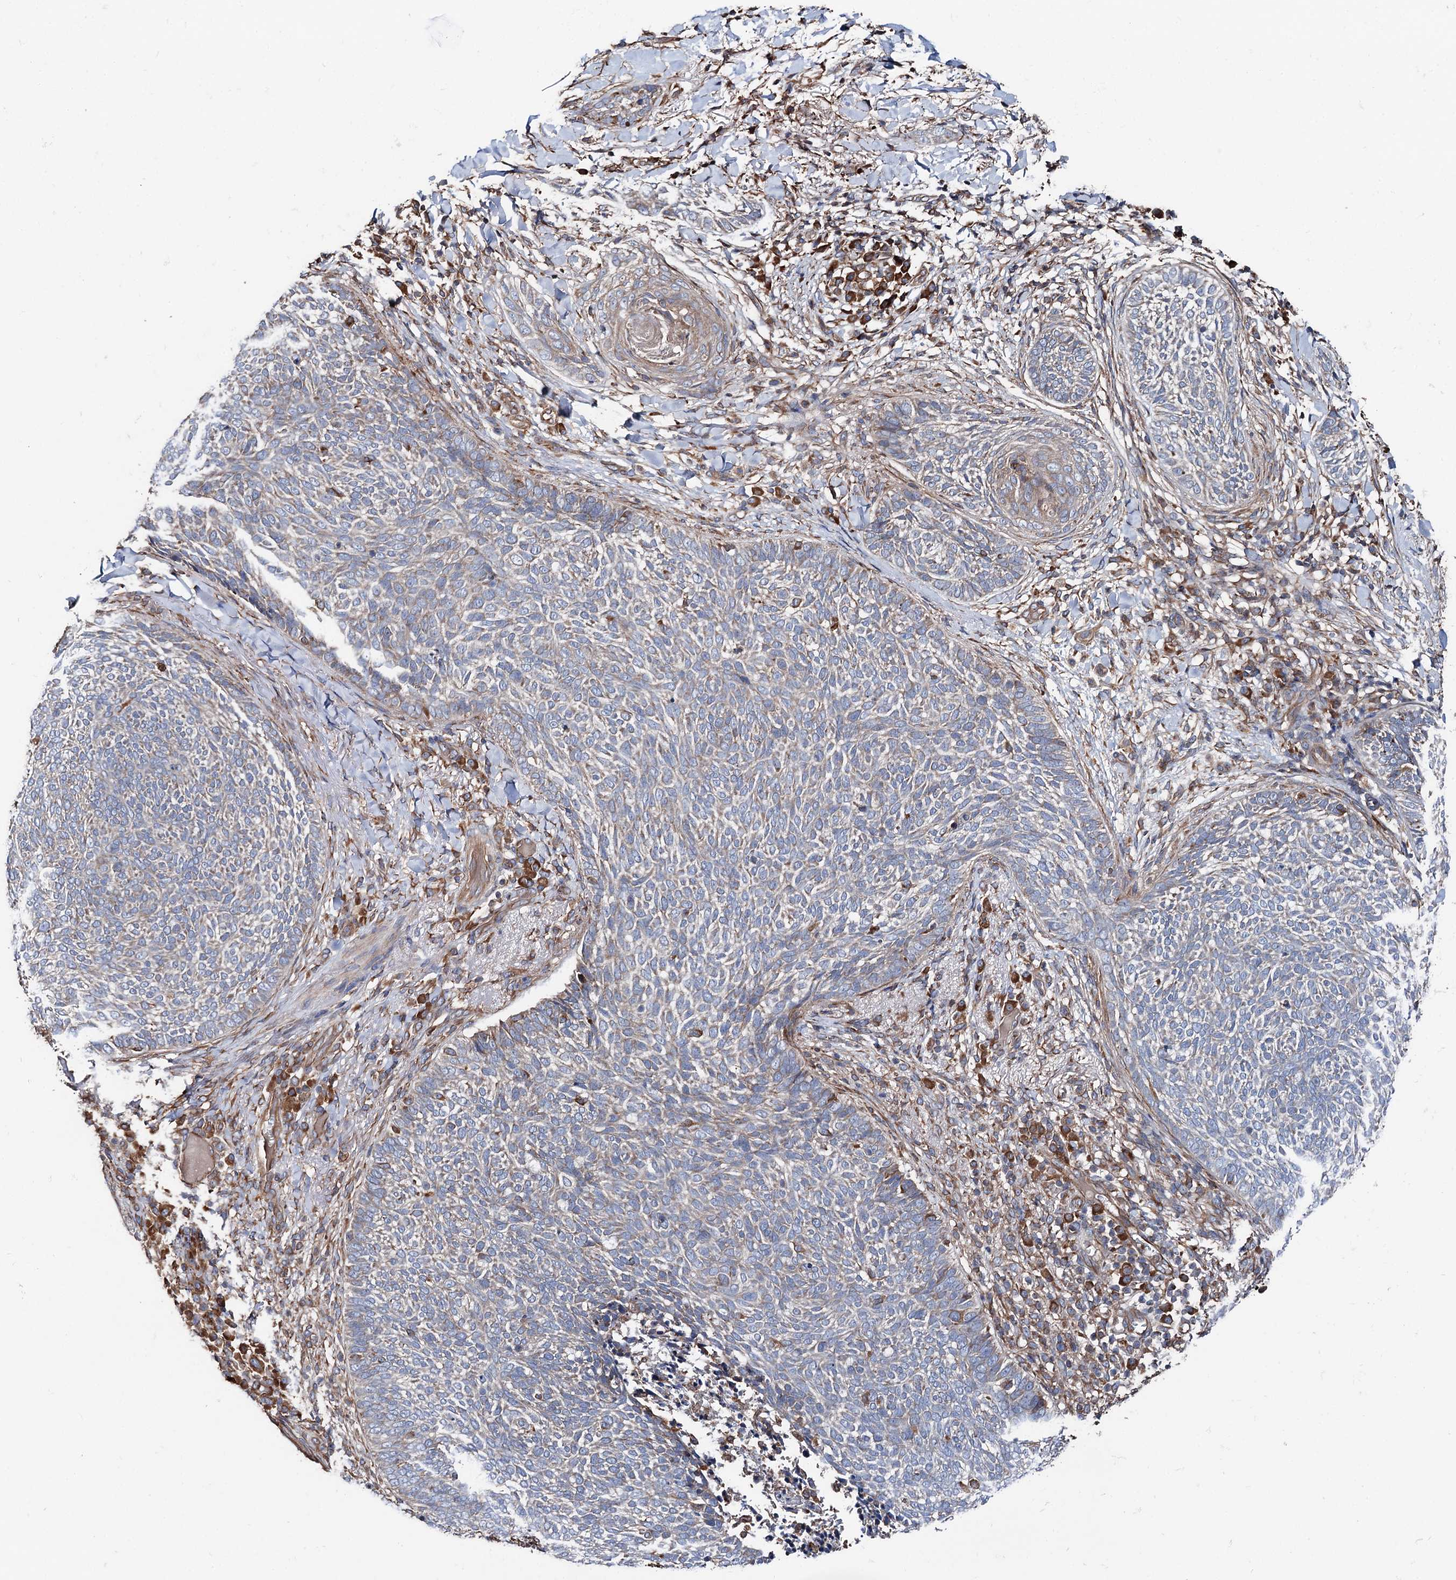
{"staining": {"intensity": "negative", "quantity": "none", "location": "none"}, "tissue": "skin cancer", "cell_type": "Tumor cells", "image_type": "cancer", "snomed": [{"axis": "morphology", "description": "Basal cell carcinoma"}, {"axis": "topography", "description": "Skin"}], "caption": "An immunohistochemistry photomicrograph of skin basal cell carcinoma is shown. There is no staining in tumor cells of skin basal cell carcinoma. Brightfield microscopy of immunohistochemistry (IHC) stained with DAB (3,3'-diaminobenzidine) (brown) and hematoxylin (blue), captured at high magnification.", "gene": "ERP29", "patient": {"sex": "male", "age": 85}}